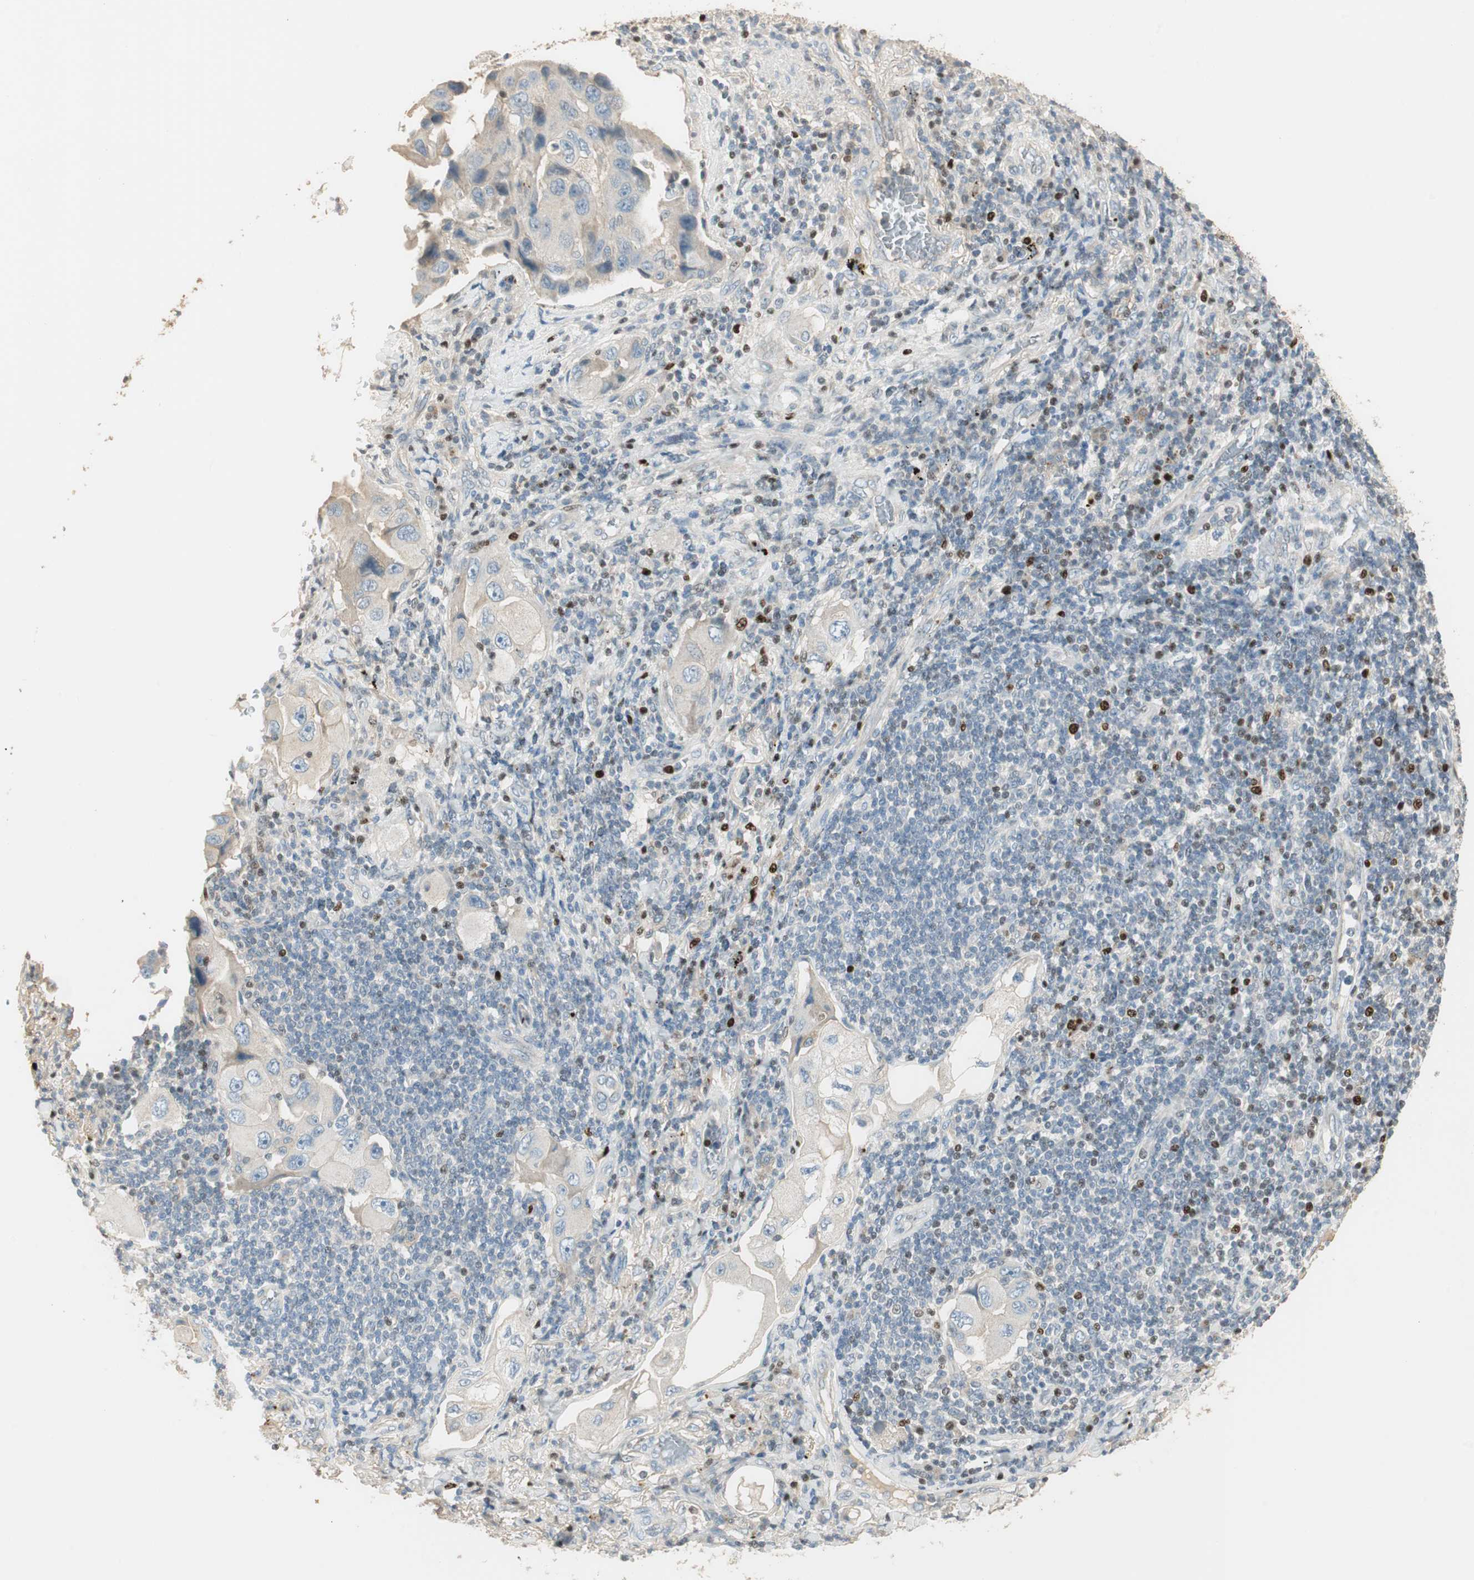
{"staining": {"intensity": "weak", "quantity": "<25%", "location": "cytoplasmic/membranous"}, "tissue": "lung cancer", "cell_type": "Tumor cells", "image_type": "cancer", "snomed": [{"axis": "morphology", "description": "Adenocarcinoma, NOS"}, {"axis": "topography", "description": "Lung"}], "caption": "This is an immunohistochemistry (IHC) micrograph of human lung adenocarcinoma. There is no expression in tumor cells.", "gene": "RUNX2", "patient": {"sex": "female", "age": 65}}